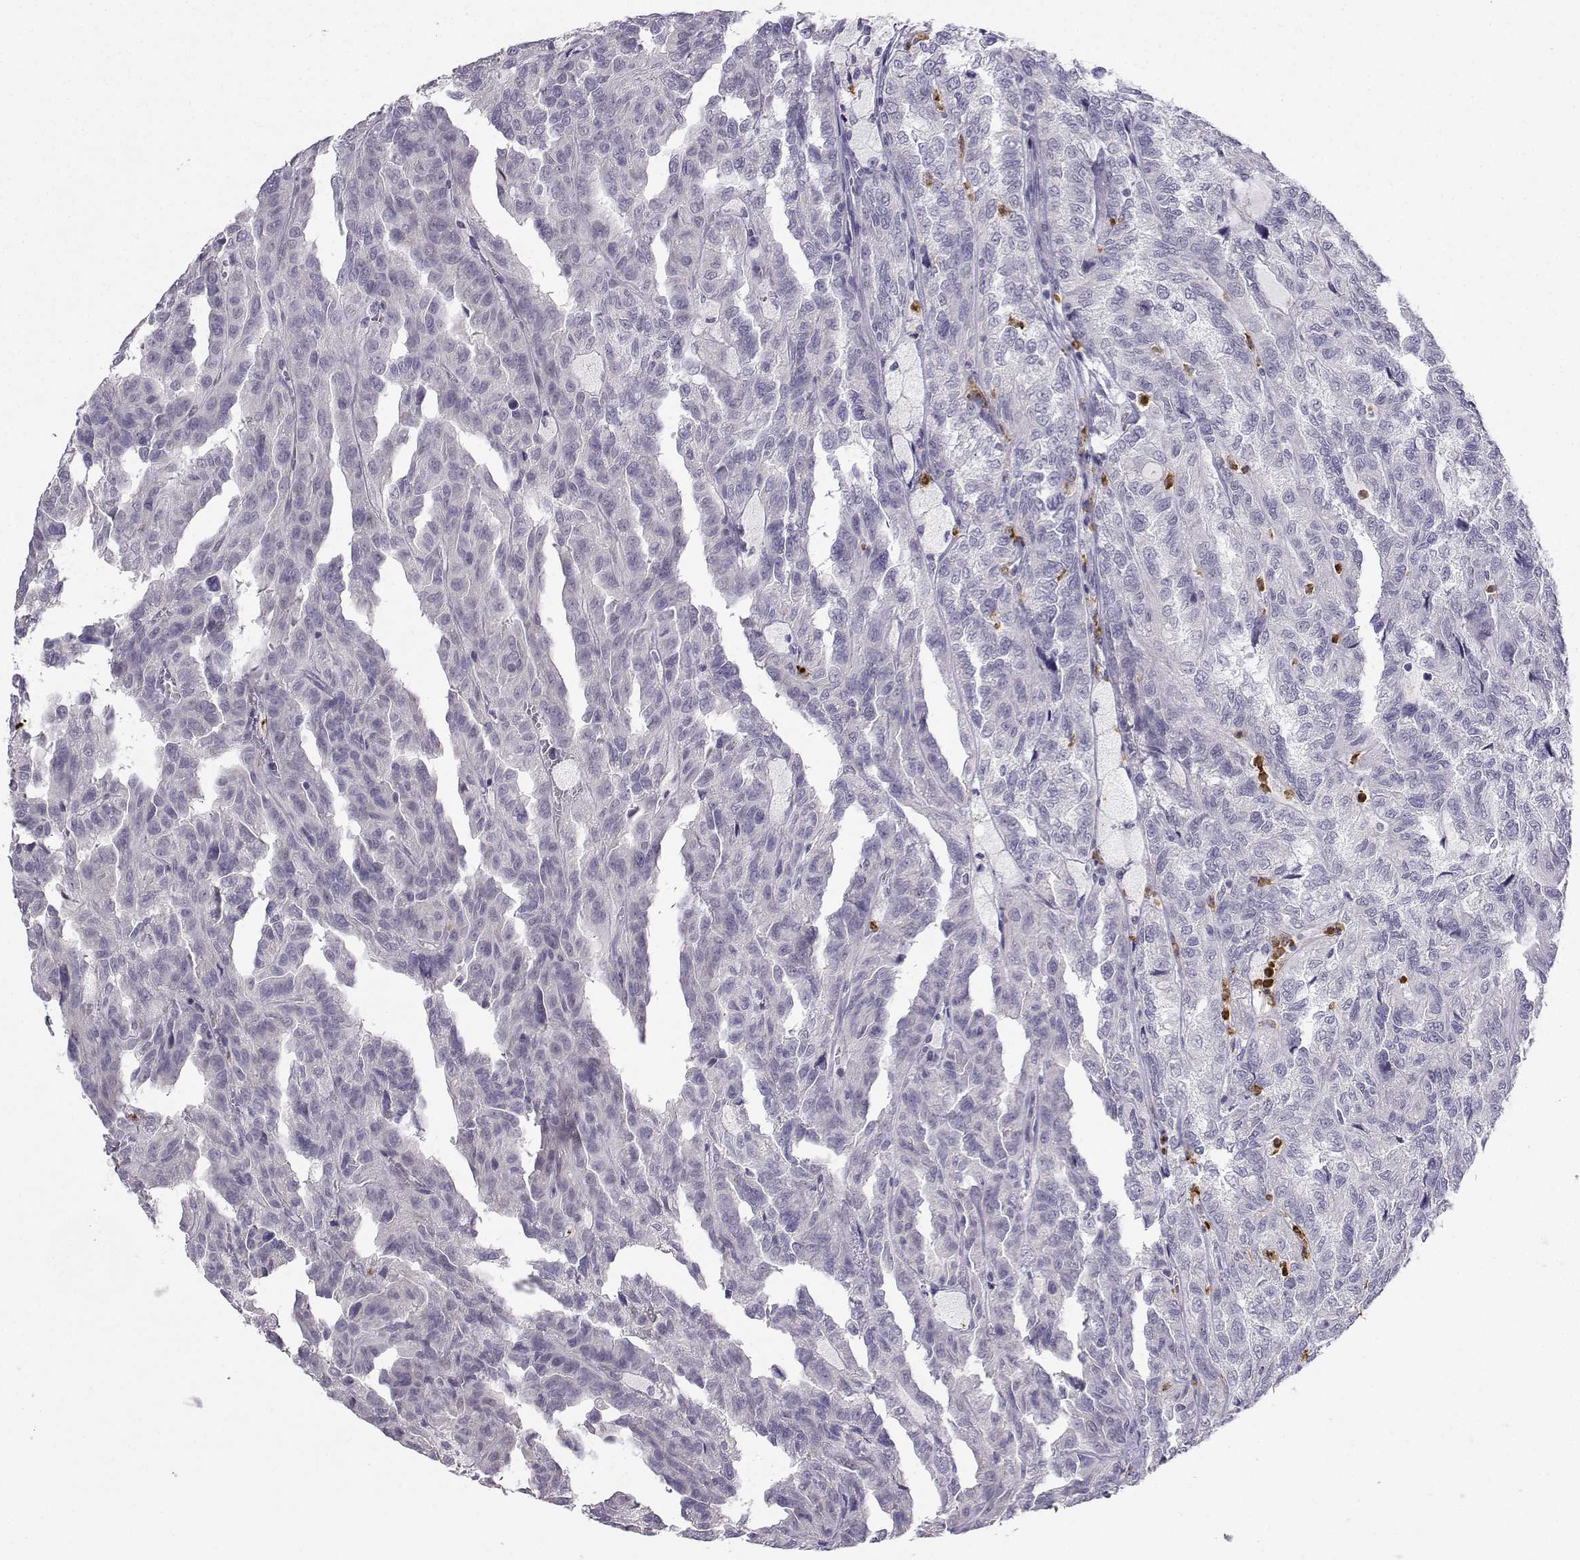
{"staining": {"intensity": "negative", "quantity": "none", "location": "none"}, "tissue": "renal cancer", "cell_type": "Tumor cells", "image_type": "cancer", "snomed": [{"axis": "morphology", "description": "Adenocarcinoma, NOS"}, {"axis": "topography", "description": "Kidney"}], "caption": "Adenocarcinoma (renal) was stained to show a protein in brown. There is no significant expression in tumor cells.", "gene": "CALY", "patient": {"sex": "male", "age": 79}}